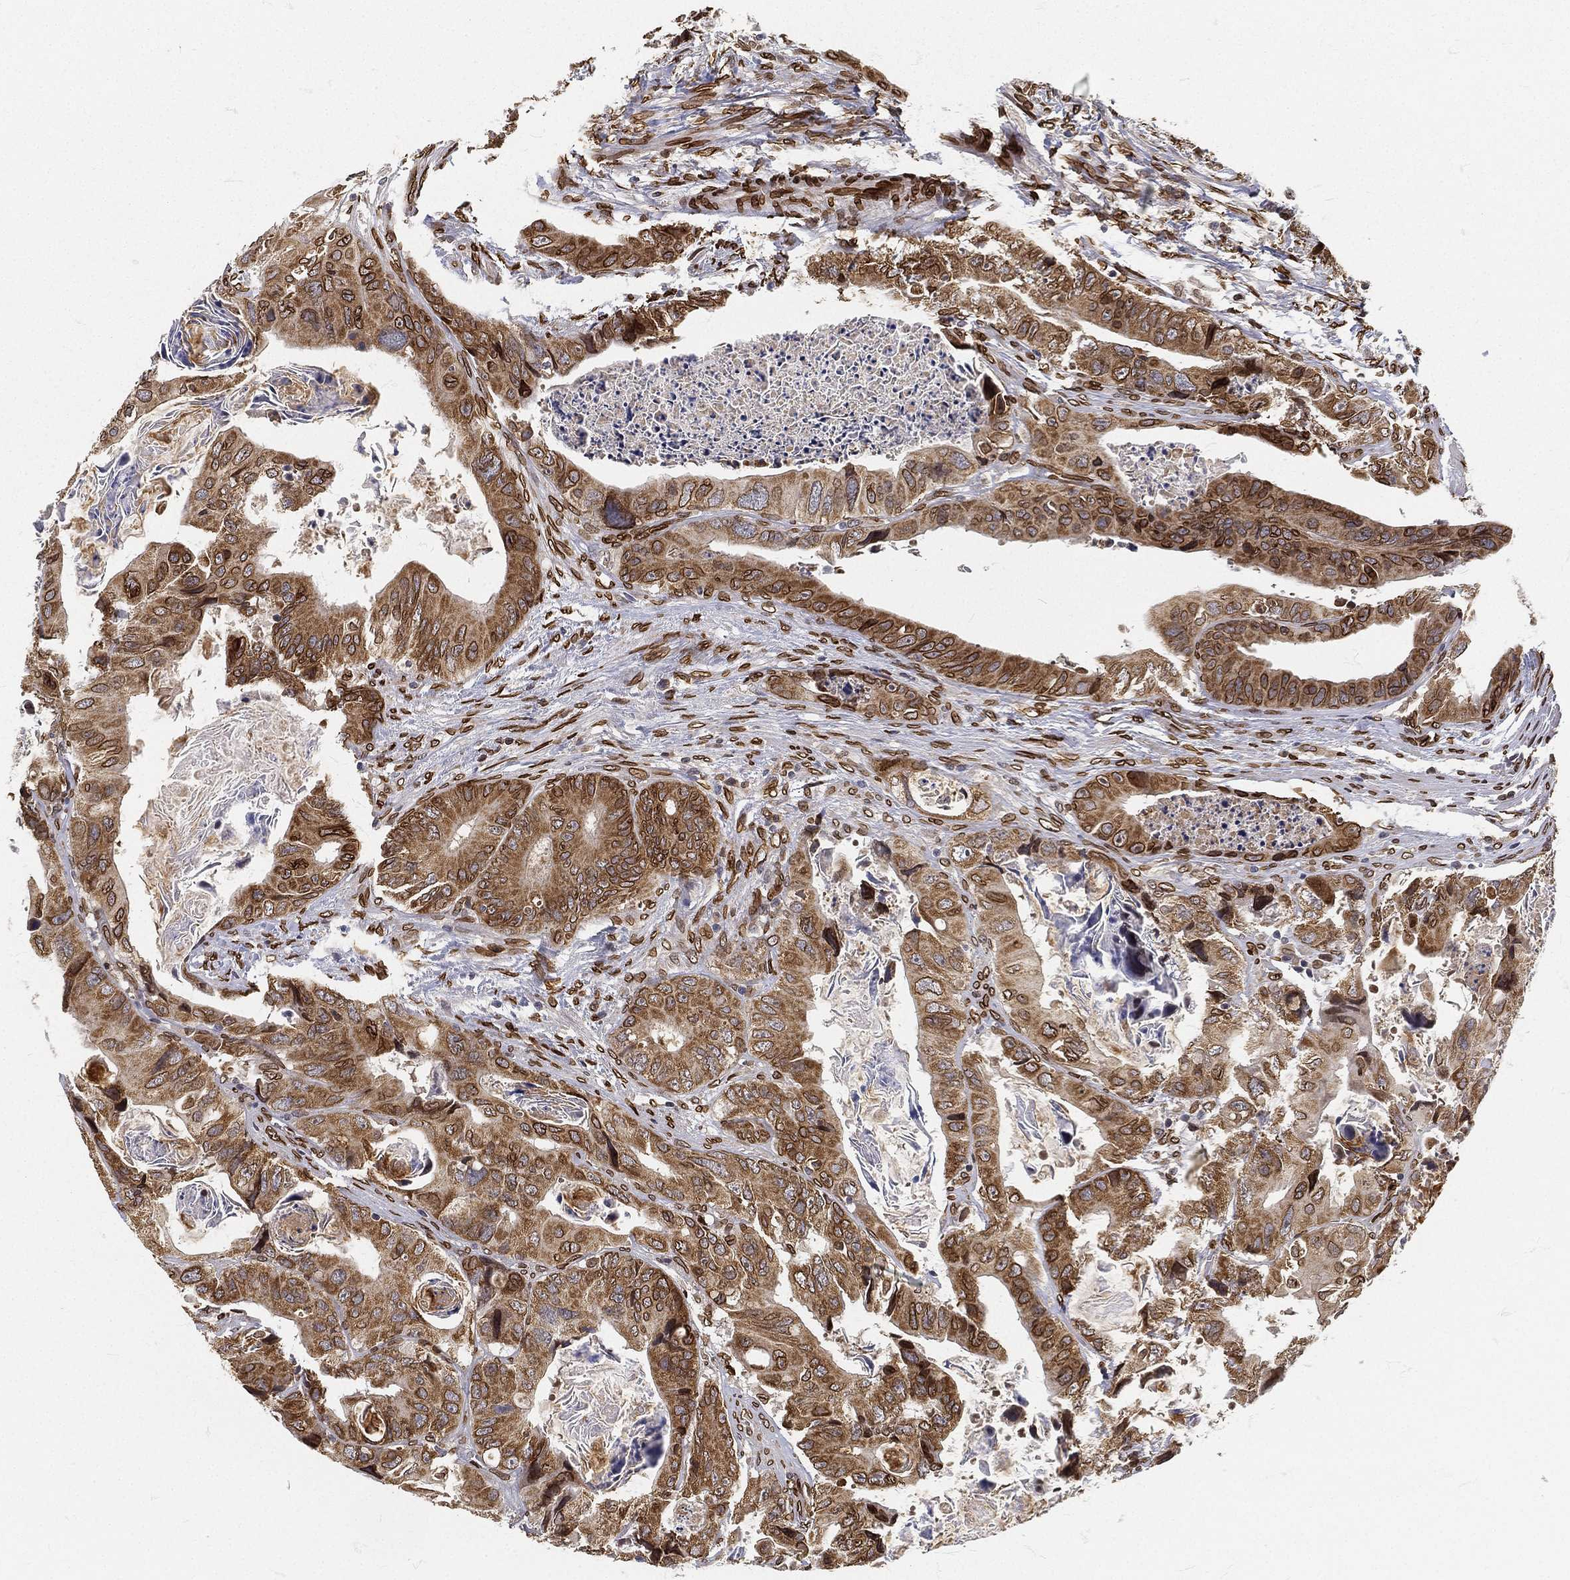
{"staining": {"intensity": "strong", "quantity": ">75%", "location": "cytoplasmic/membranous,nuclear"}, "tissue": "colorectal cancer", "cell_type": "Tumor cells", "image_type": "cancer", "snomed": [{"axis": "morphology", "description": "Adenocarcinoma, NOS"}, {"axis": "topography", "description": "Rectum"}], "caption": "Immunohistochemistry (IHC) image of human adenocarcinoma (colorectal) stained for a protein (brown), which shows high levels of strong cytoplasmic/membranous and nuclear positivity in about >75% of tumor cells.", "gene": "PALB2", "patient": {"sex": "male", "age": 64}}